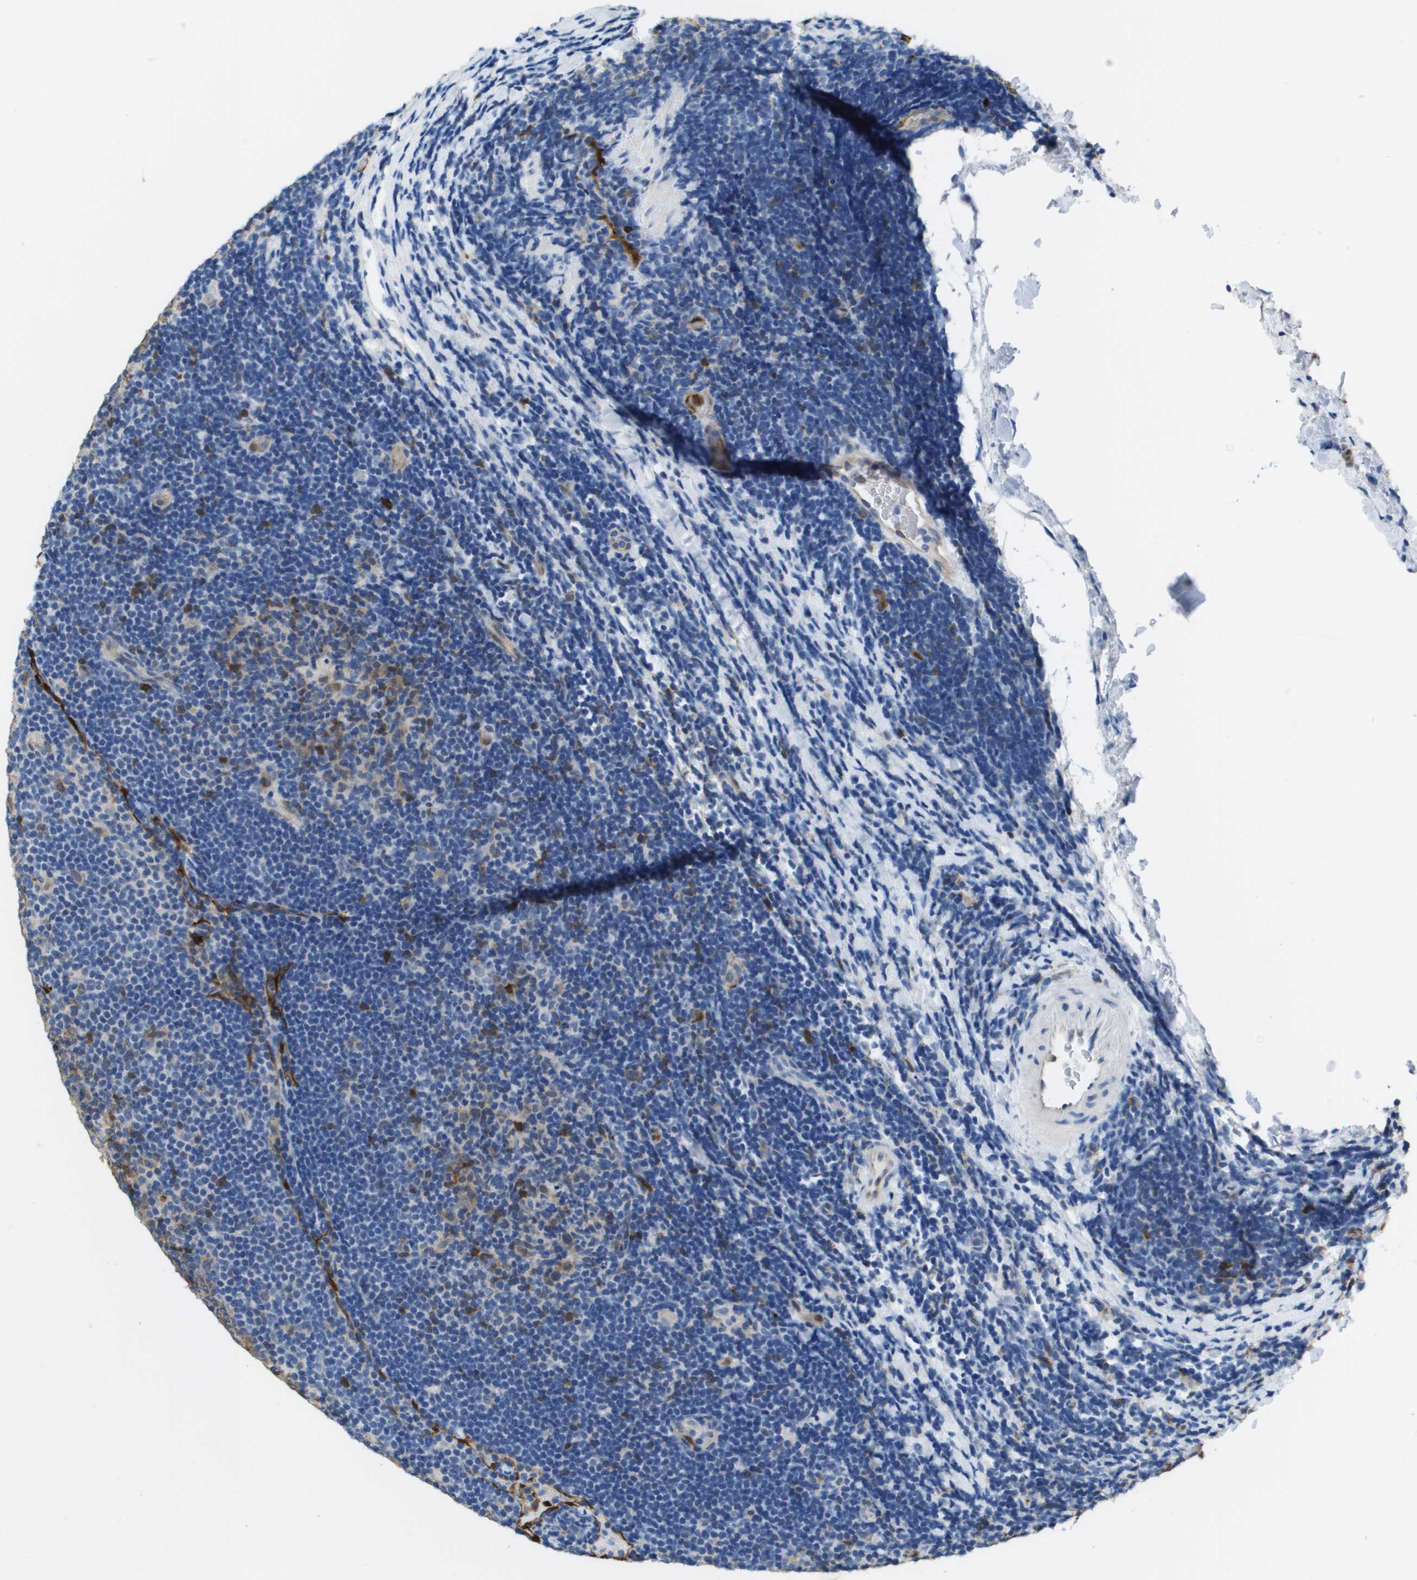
{"staining": {"intensity": "moderate", "quantity": "<25%", "location": "cytoplasmic/membranous"}, "tissue": "lymphoma", "cell_type": "Tumor cells", "image_type": "cancer", "snomed": [{"axis": "morphology", "description": "Malignant lymphoma, non-Hodgkin's type, Low grade"}, {"axis": "topography", "description": "Lymph node"}], "caption": "A histopathology image of human low-grade malignant lymphoma, non-Hodgkin's type stained for a protein displays moderate cytoplasmic/membranous brown staining in tumor cells.", "gene": "FABP5", "patient": {"sex": "male", "age": 83}}